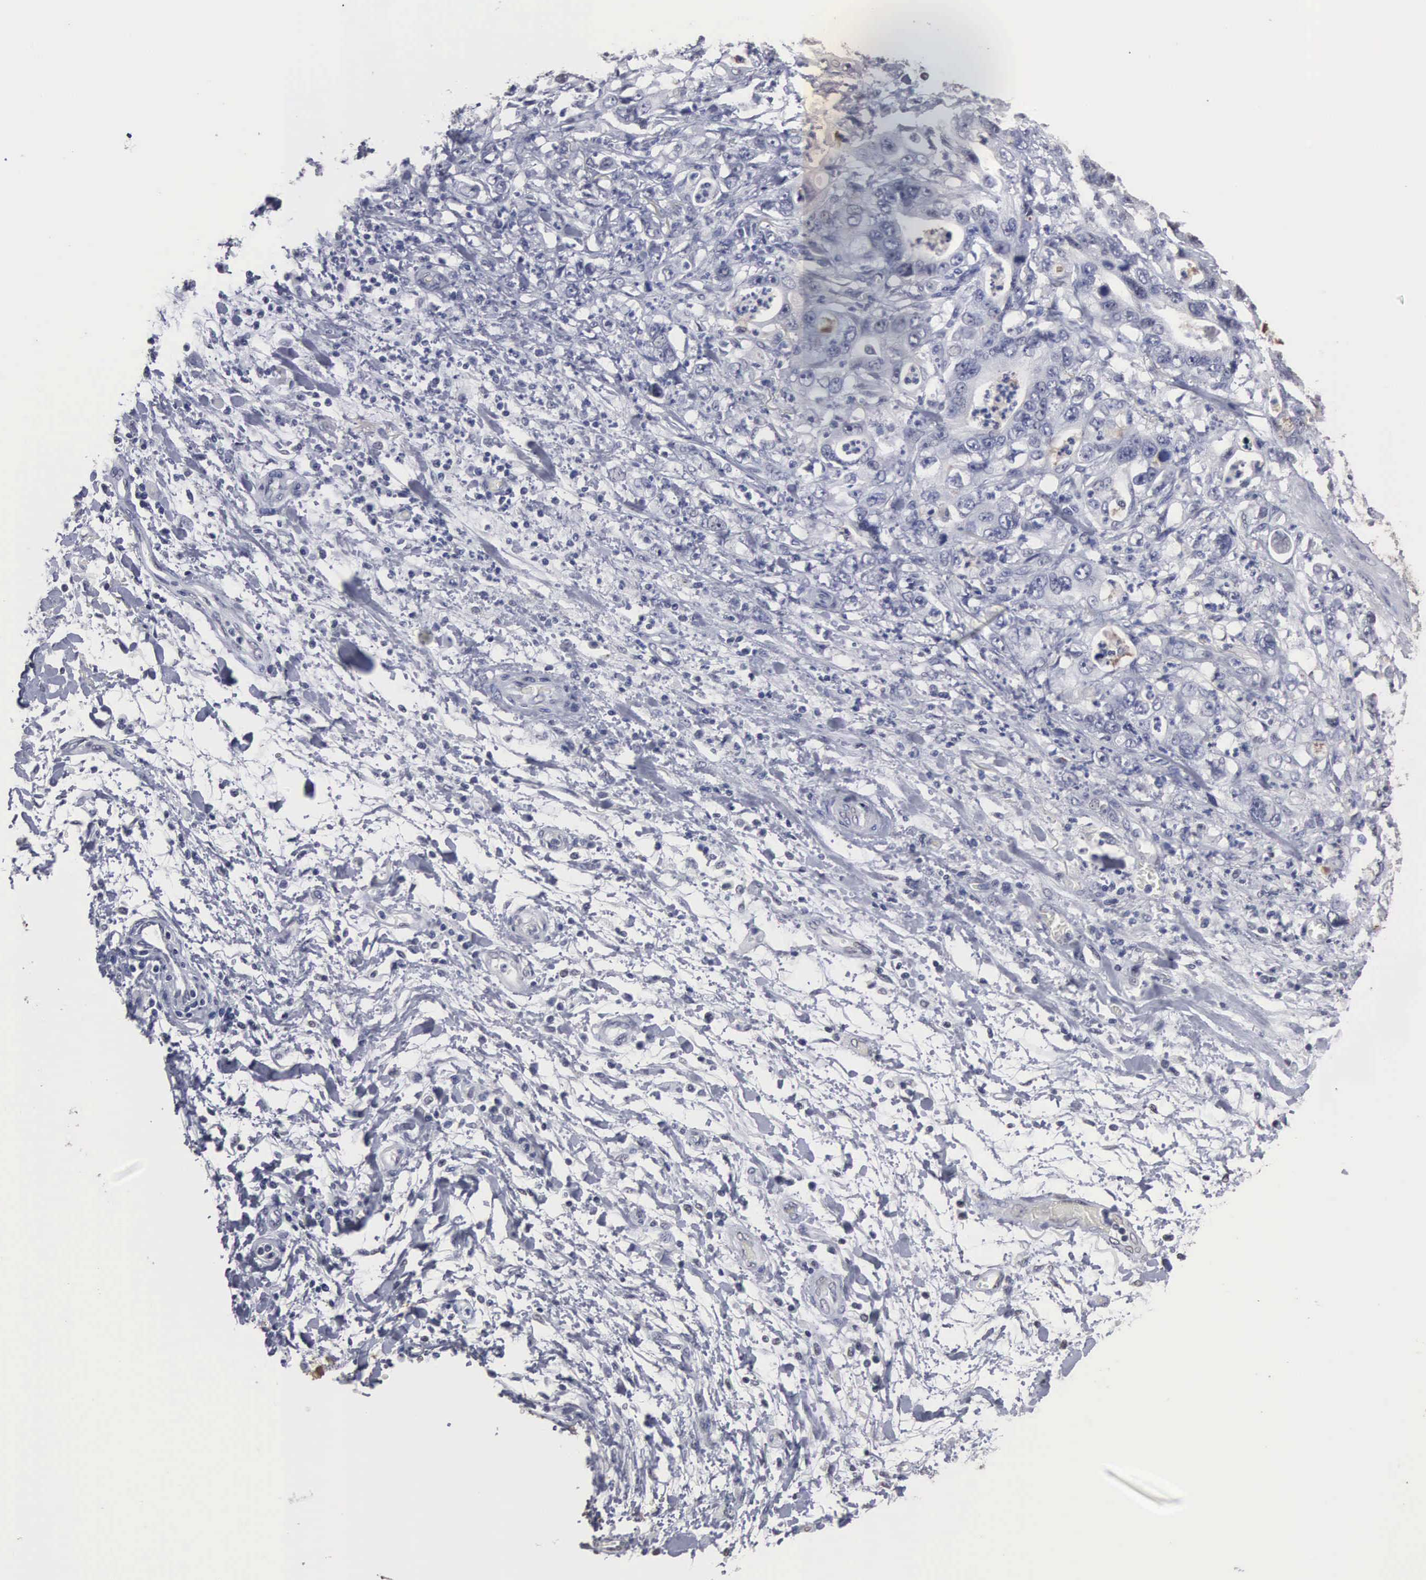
{"staining": {"intensity": "negative", "quantity": "none", "location": "none"}, "tissue": "stomach cancer", "cell_type": "Tumor cells", "image_type": "cancer", "snomed": [{"axis": "morphology", "description": "Adenocarcinoma, NOS"}, {"axis": "topography", "description": "Pancreas"}, {"axis": "topography", "description": "Stomach, upper"}], "caption": "Immunohistochemistry (IHC) of human stomach cancer shows no positivity in tumor cells. (DAB immunohistochemistry with hematoxylin counter stain).", "gene": "UPB1", "patient": {"sex": "male", "age": 77}}